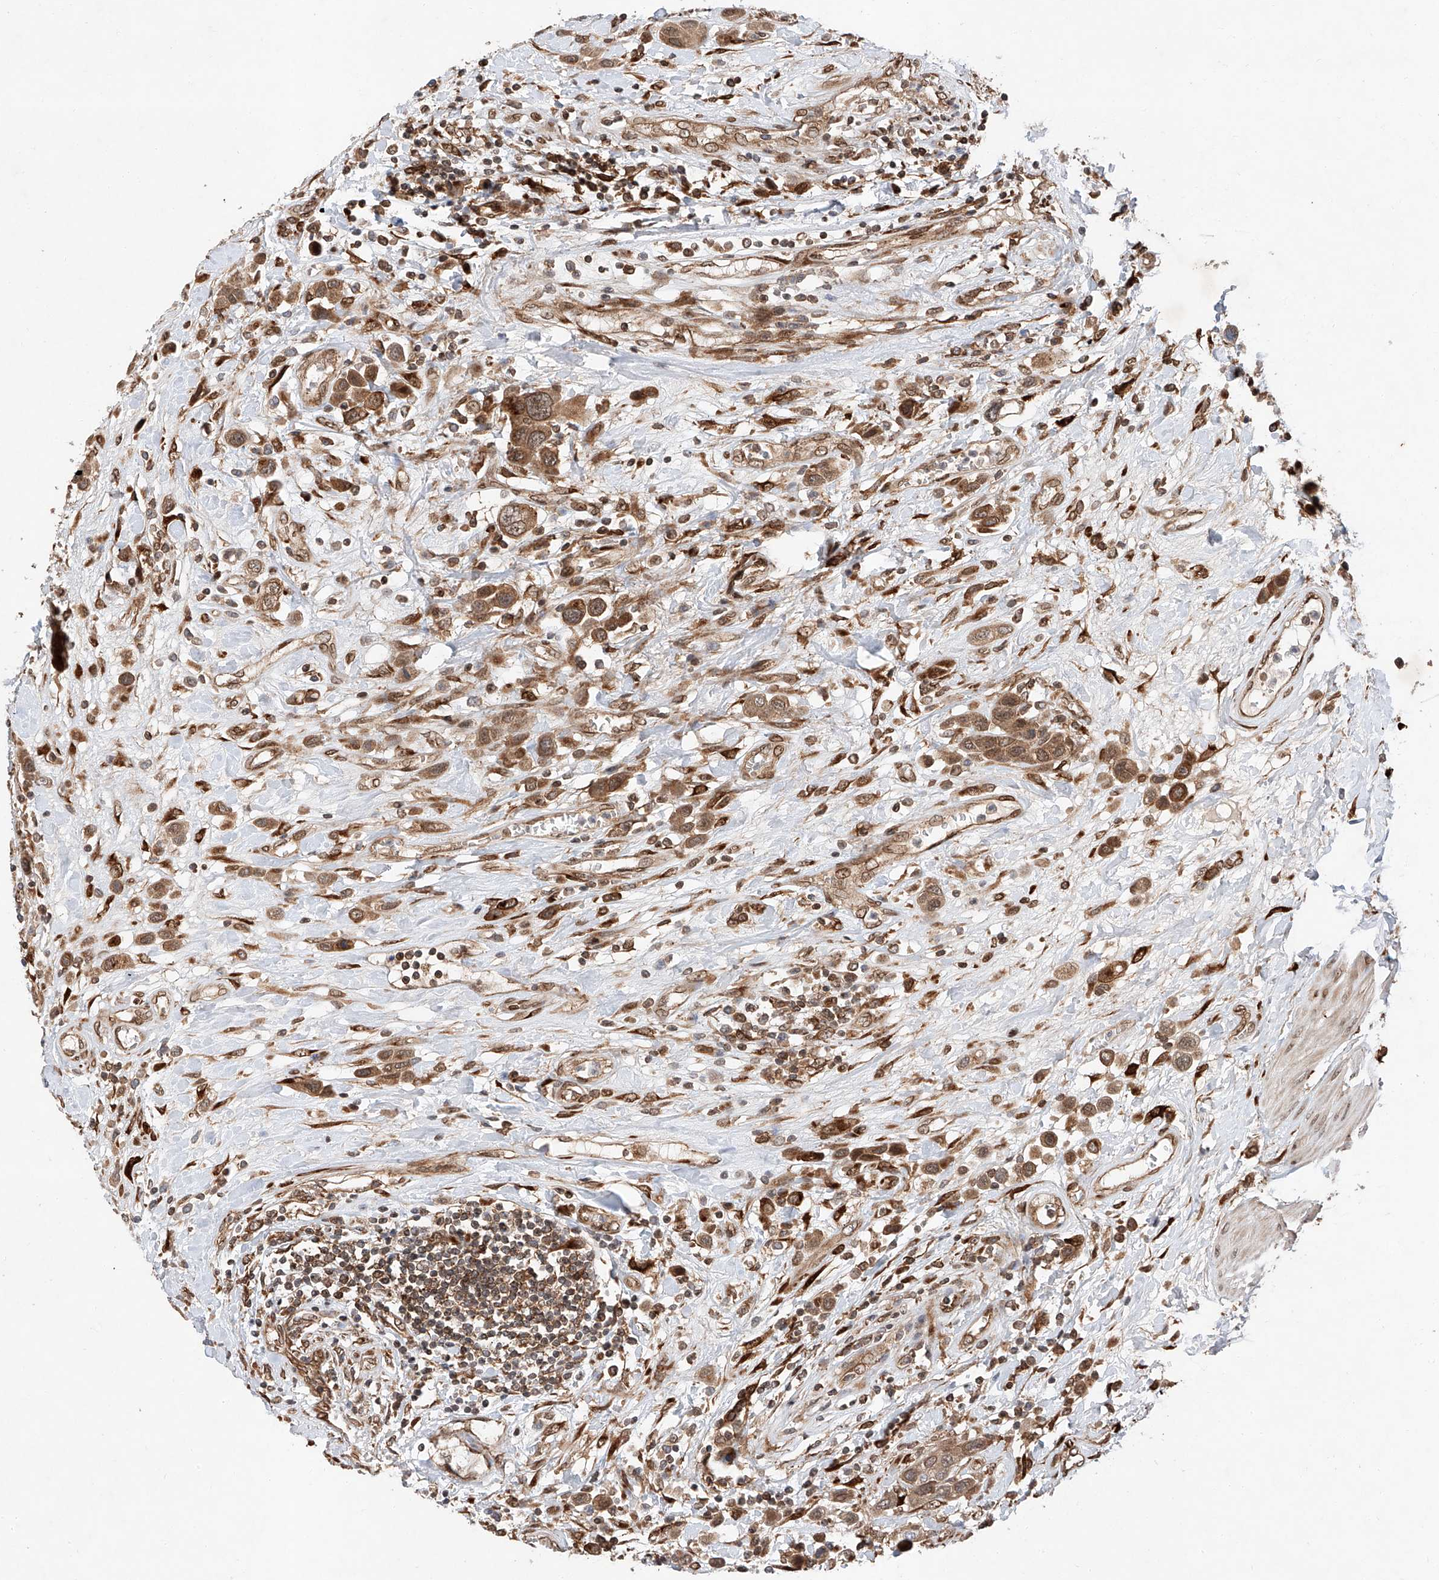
{"staining": {"intensity": "moderate", "quantity": ">75%", "location": "cytoplasmic/membranous"}, "tissue": "urothelial cancer", "cell_type": "Tumor cells", "image_type": "cancer", "snomed": [{"axis": "morphology", "description": "Urothelial carcinoma, High grade"}, {"axis": "topography", "description": "Urinary bladder"}], "caption": "Immunohistochemistry (IHC) histopathology image of neoplastic tissue: urothelial carcinoma (high-grade) stained using immunohistochemistry exhibits medium levels of moderate protein expression localized specifically in the cytoplasmic/membranous of tumor cells, appearing as a cytoplasmic/membranous brown color.", "gene": "ZFP28", "patient": {"sex": "male", "age": 50}}